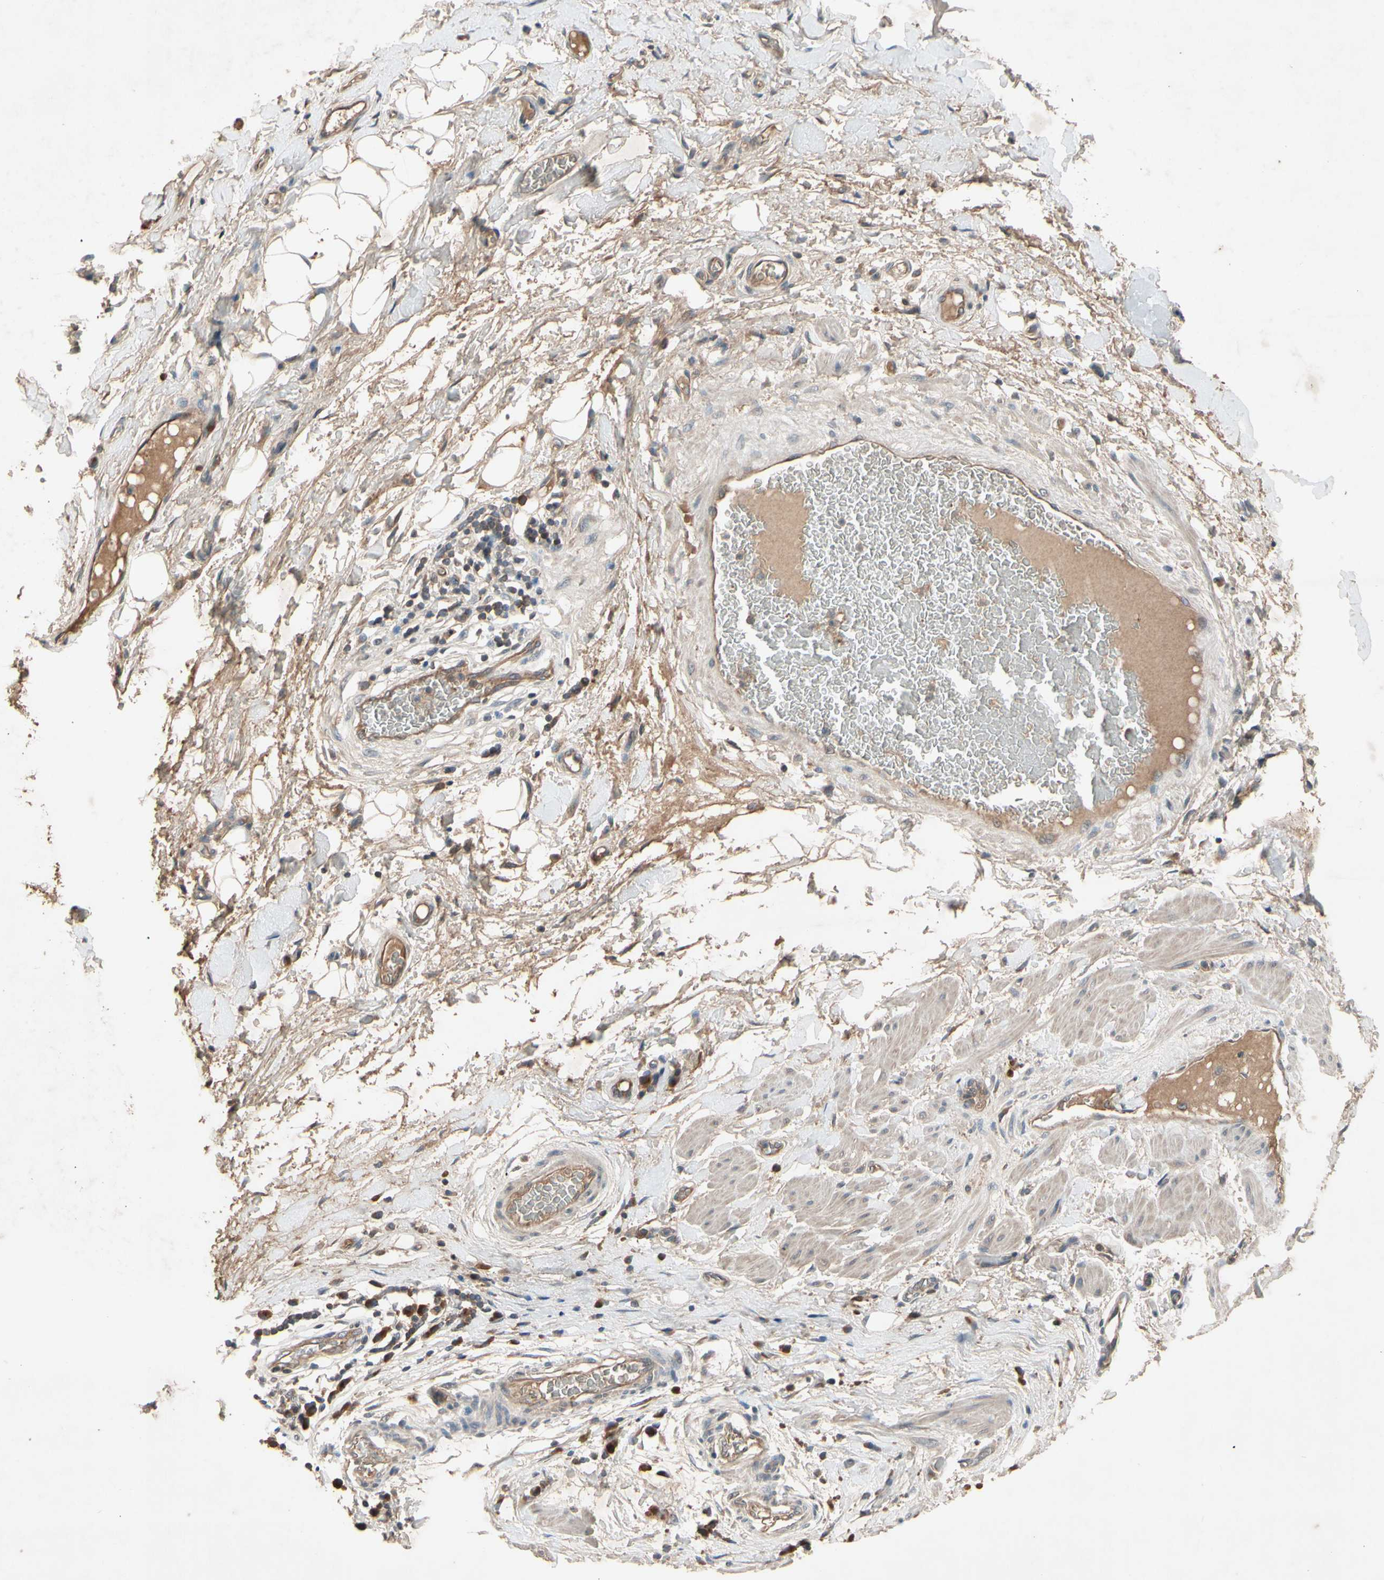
{"staining": {"intensity": "weak", "quantity": ">75%", "location": "cytoplasmic/membranous"}, "tissue": "adipose tissue", "cell_type": "Adipocytes", "image_type": "normal", "snomed": [{"axis": "morphology", "description": "Normal tissue, NOS"}, {"axis": "morphology", "description": "Adenocarcinoma, NOS"}, {"axis": "topography", "description": "Esophagus"}], "caption": "Adipose tissue stained with immunohistochemistry (IHC) shows weak cytoplasmic/membranous expression in about >75% of adipocytes. Ihc stains the protein in brown and the nuclei are stained blue.", "gene": "NSF", "patient": {"sex": "male", "age": 62}}